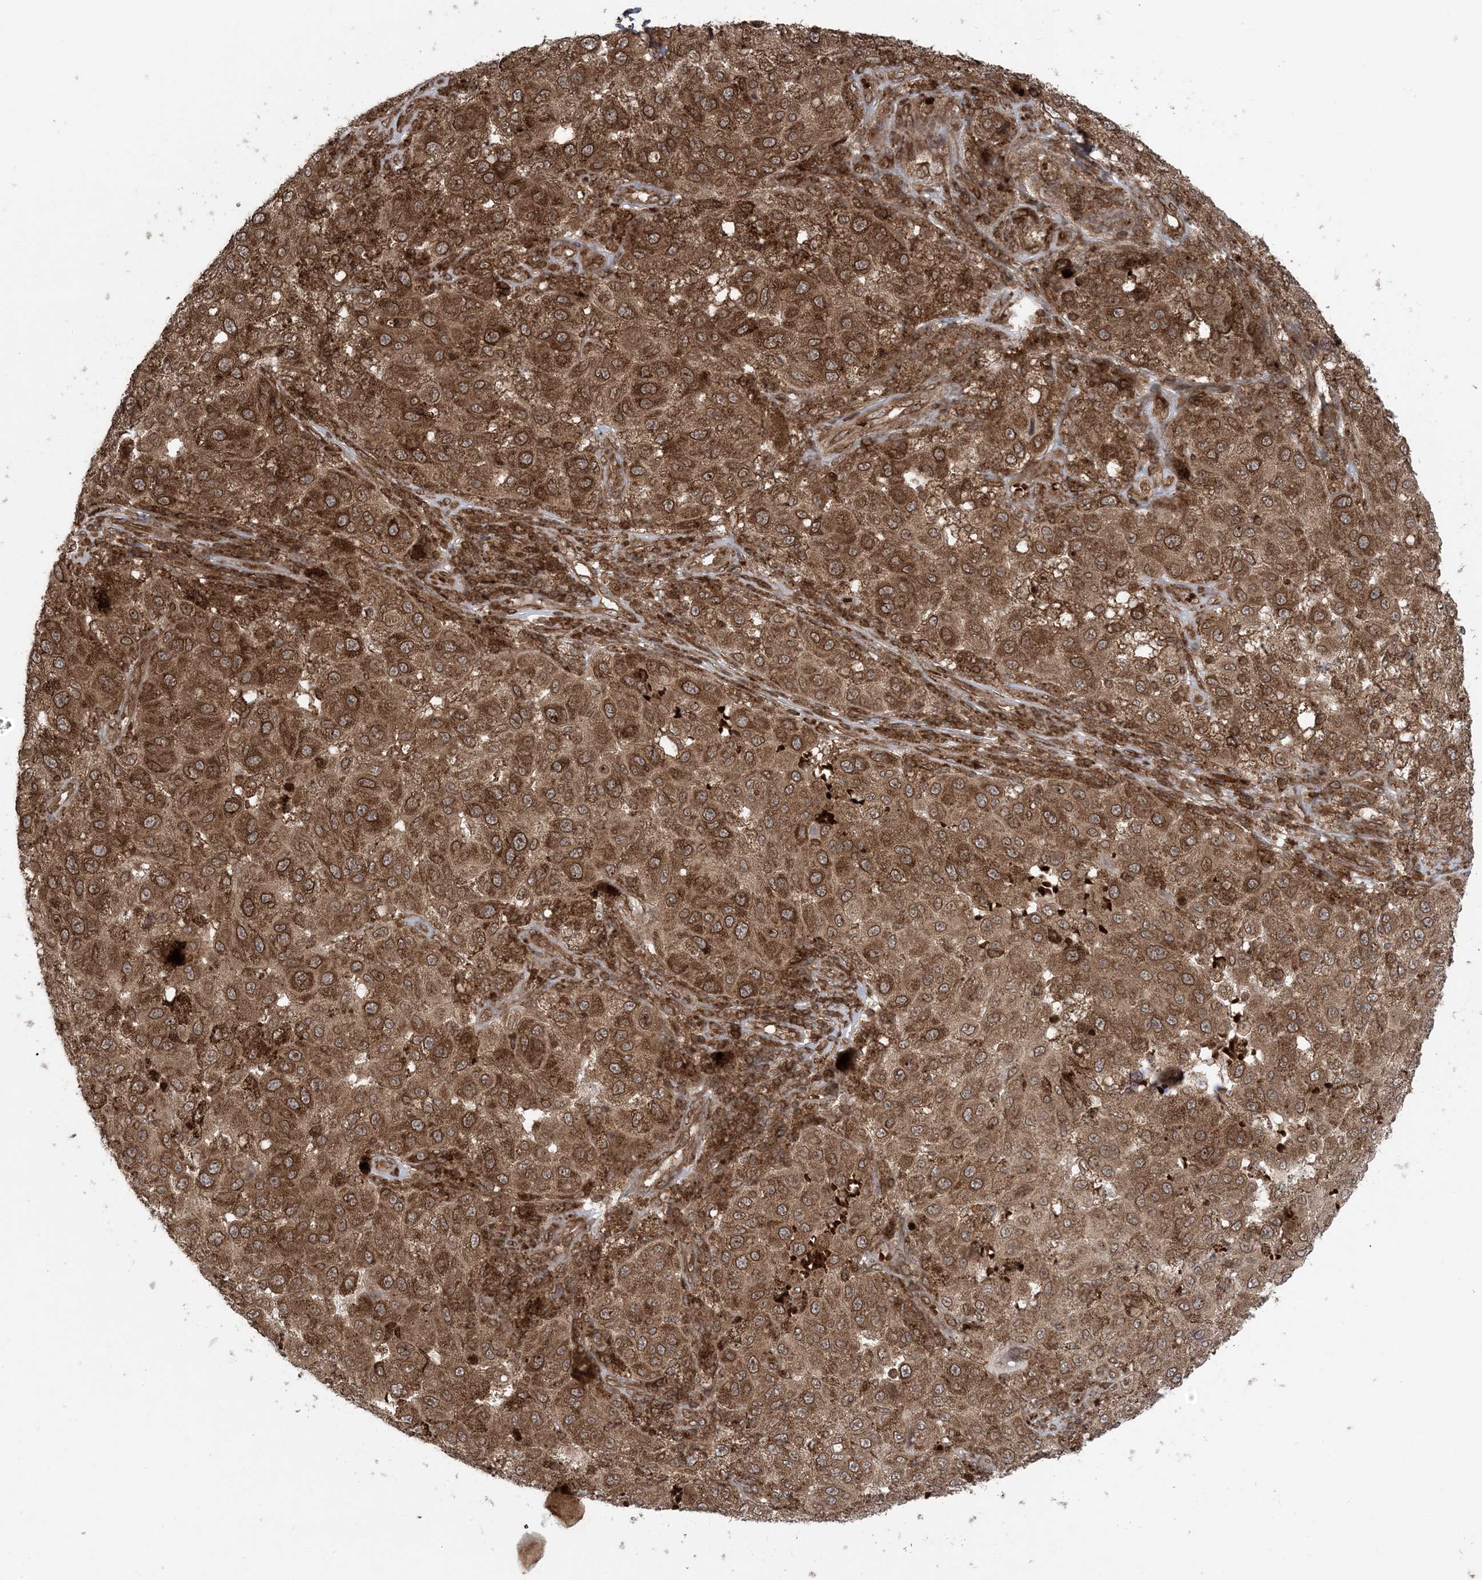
{"staining": {"intensity": "moderate", "quantity": ">75%", "location": "cytoplasmic/membranous,nuclear"}, "tissue": "melanoma", "cell_type": "Tumor cells", "image_type": "cancer", "snomed": [{"axis": "morphology", "description": "Malignant melanoma, NOS"}, {"axis": "topography", "description": "Skin"}], "caption": "Brown immunohistochemical staining in human melanoma displays moderate cytoplasmic/membranous and nuclear positivity in approximately >75% of tumor cells. (Stains: DAB (3,3'-diaminobenzidine) in brown, nuclei in blue, Microscopy: brightfield microscopy at high magnification).", "gene": "DDX19B", "patient": {"sex": "female", "age": 64}}